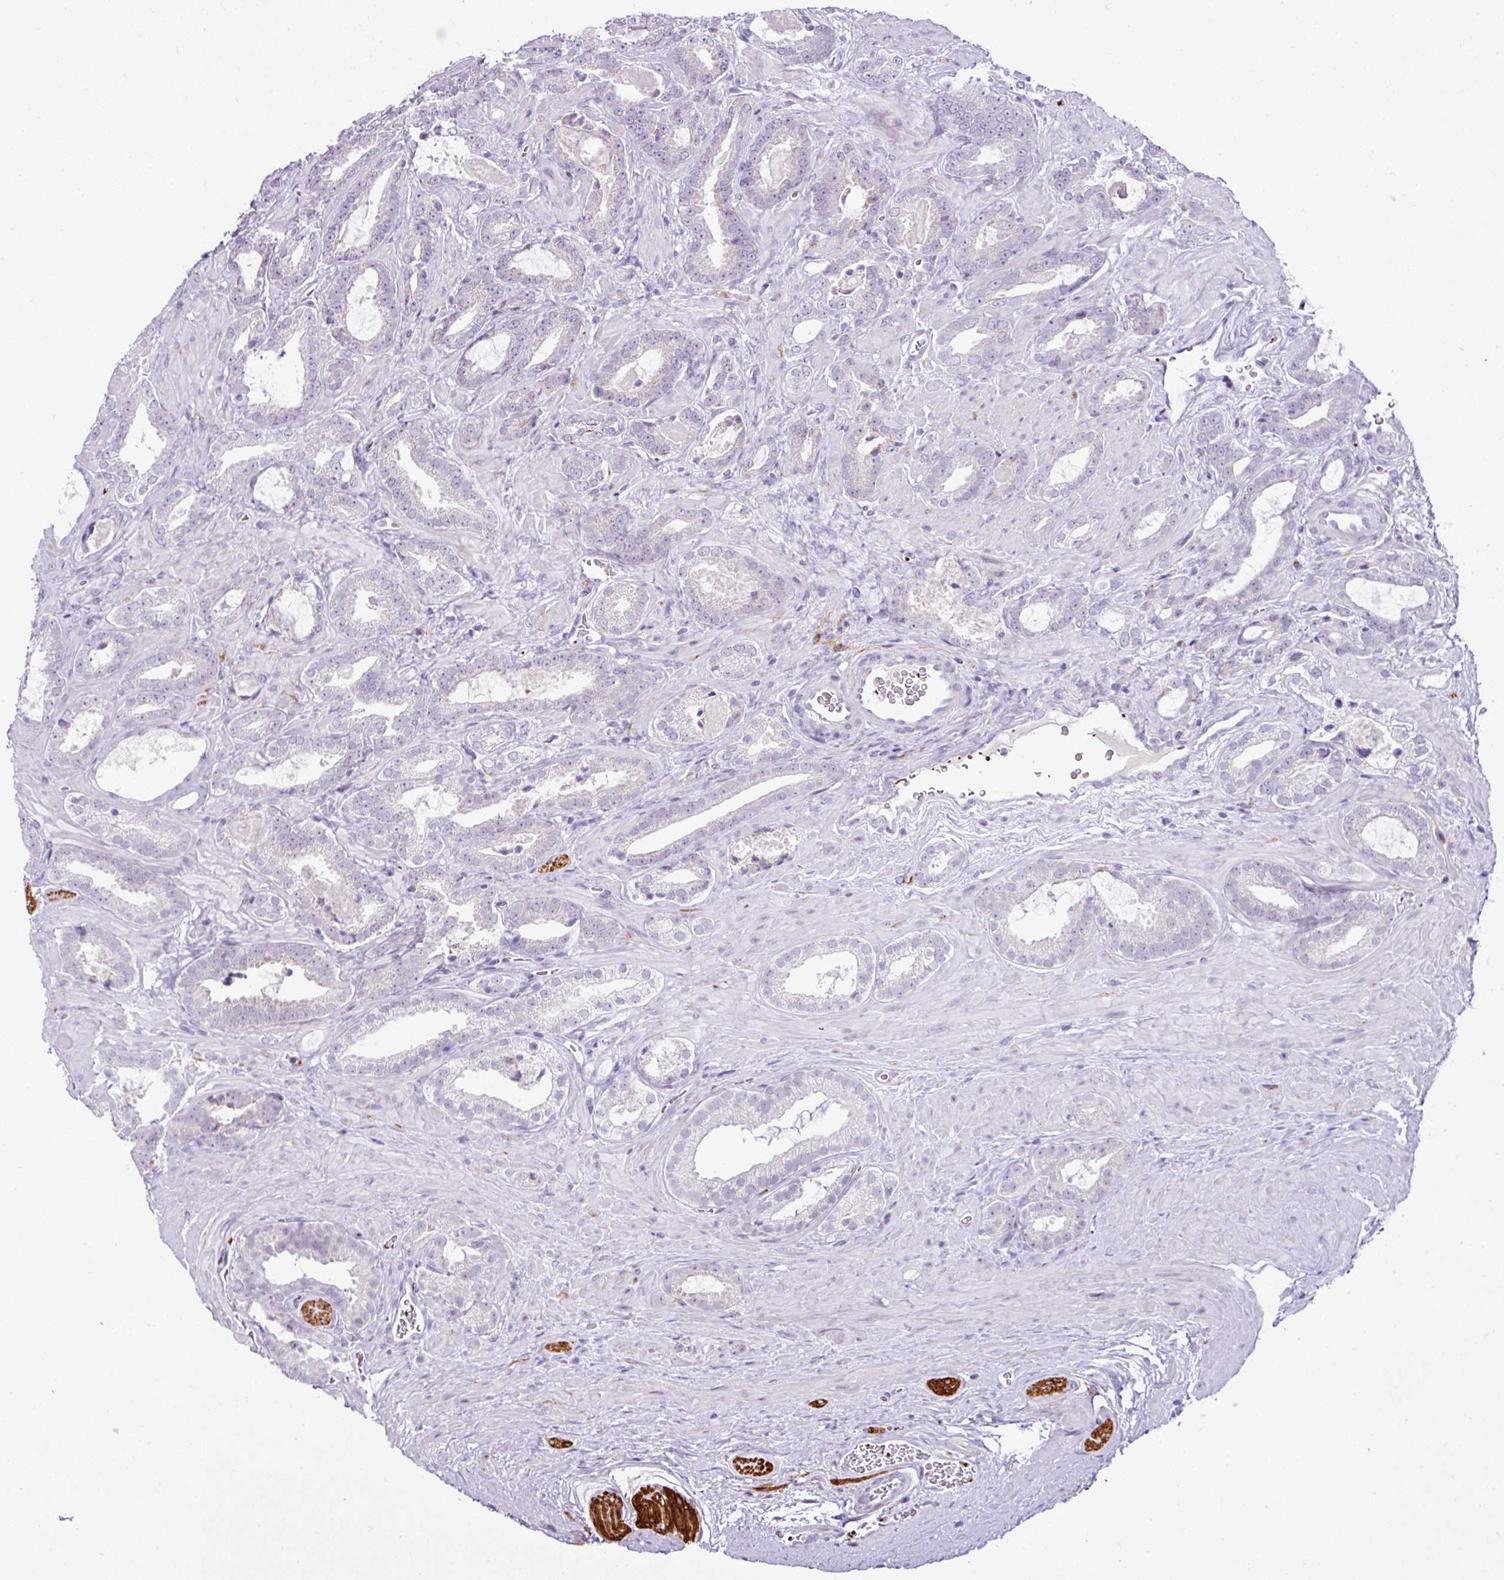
{"staining": {"intensity": "negative", "quantity": "none", "location": "none"}, "tissue": "prostate cancer", "cell_type": "Tumor cells", "image_type": "cancer", "snomed": [{"axis": "morphology", "description": "Adenocarcinoma, Low grade"}, {"axis": "topography", "description": "Prostate"}], "caption": "IHC photomicrograph of low-grade adenocarcinoma (prostate) stained for a protein (brown), which shows no staining in tumor cells.", "gene": "CMTM5", "patient": {"sex": "male", "age": 62}}